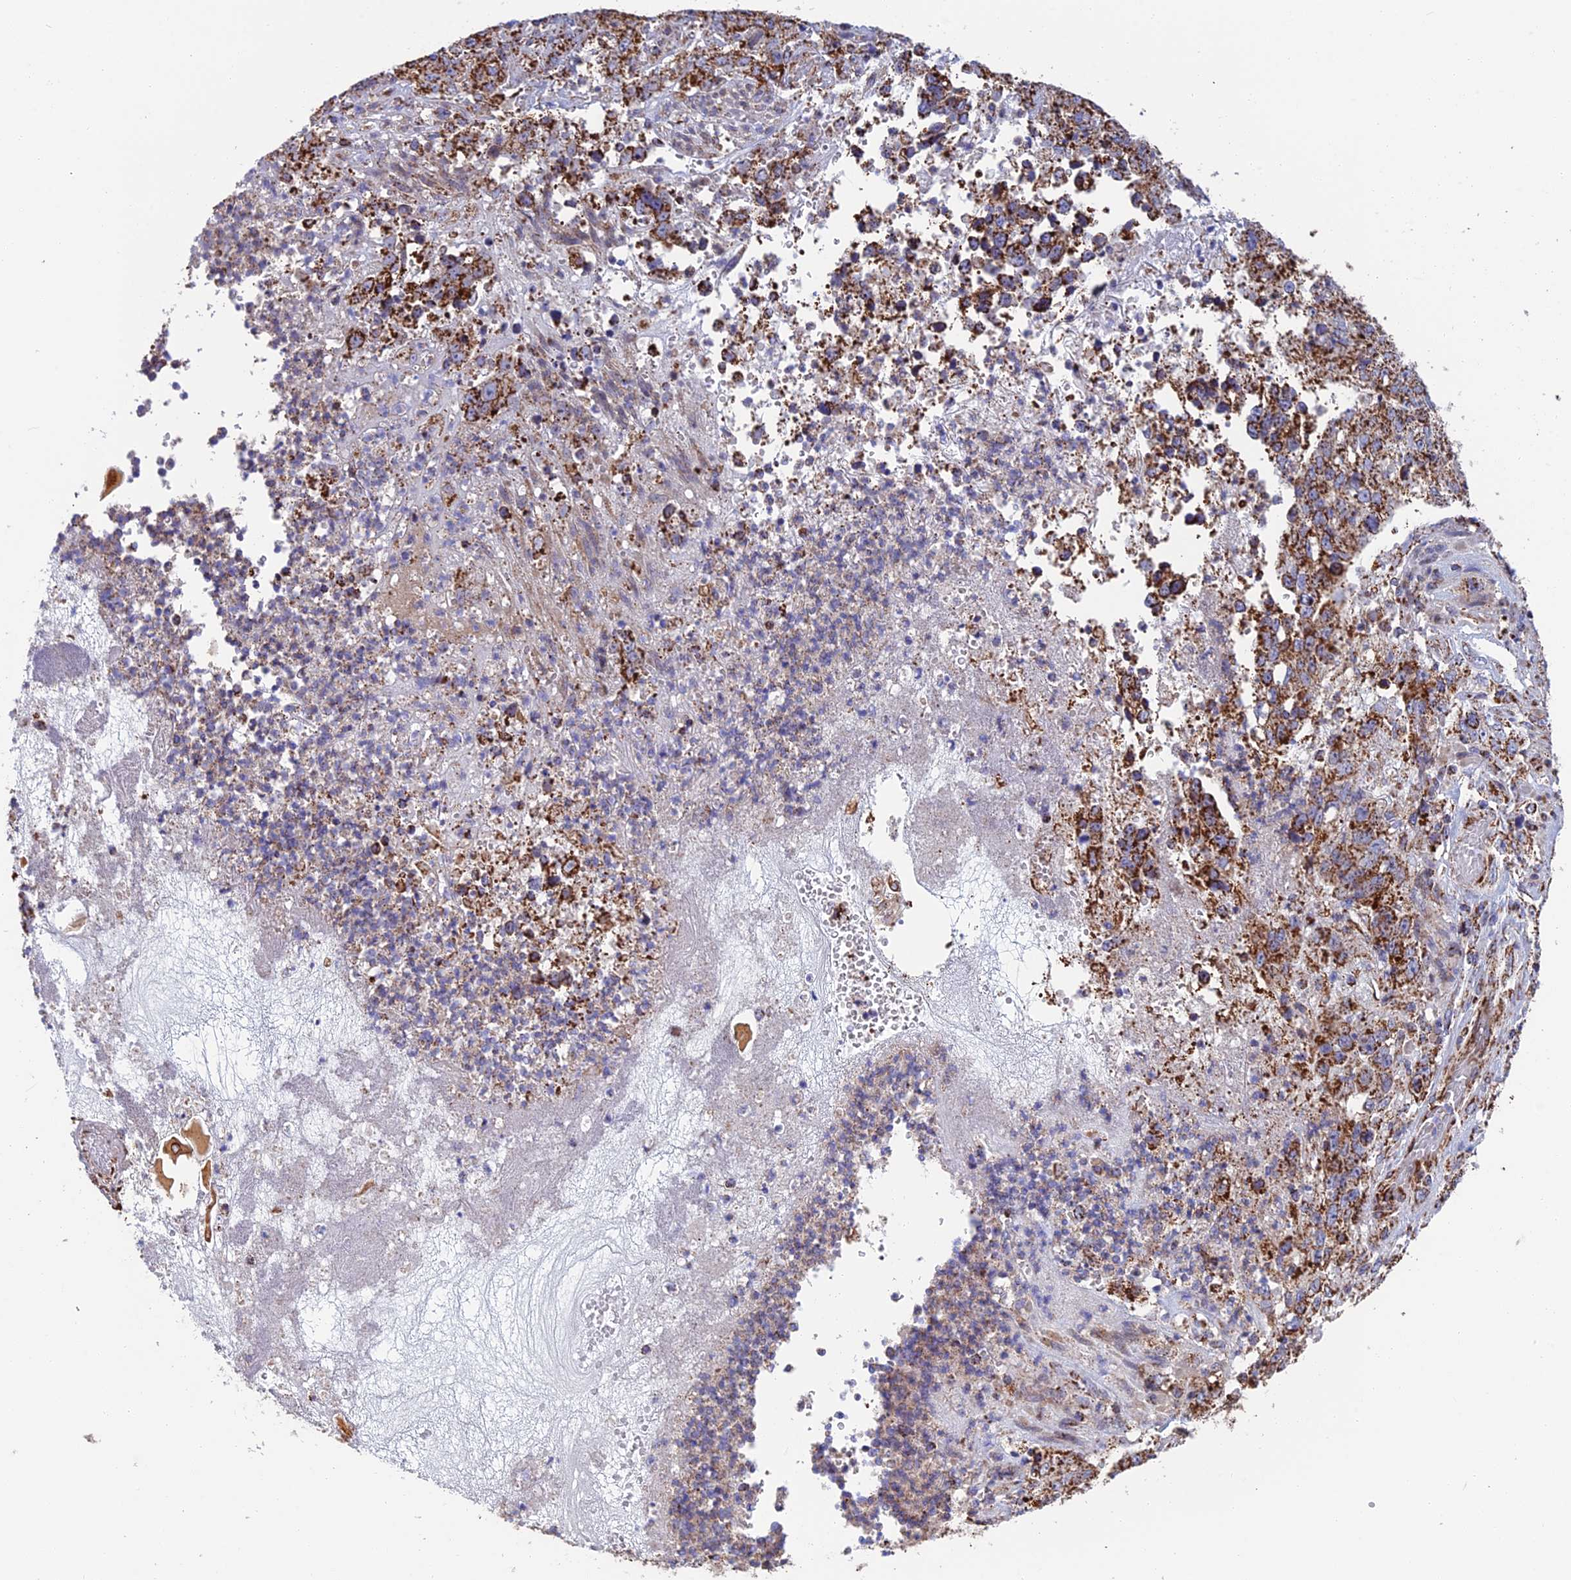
{"staining": {"intensity": "strong", "quantity": ">75%", "location": "cytoplasmic/membranous"}, "tissue": "stomach cancer", "cell_type": "Tumor cells", "image_type": "cancer", "snomed": [{"axis": "morphology", "description": "Adenocarcinoma, NOS"}, {"axis": "topography", "description": "Stomach"}], "caption": "Human stomach cancer (adenocarcinoma) stained for a protein (brown) reveals strong cytoplasmic/membranous positive expression in approximately >75% of tumor cells.", "gene": "CS", "patient": {"sex": "male", "age": 48}}